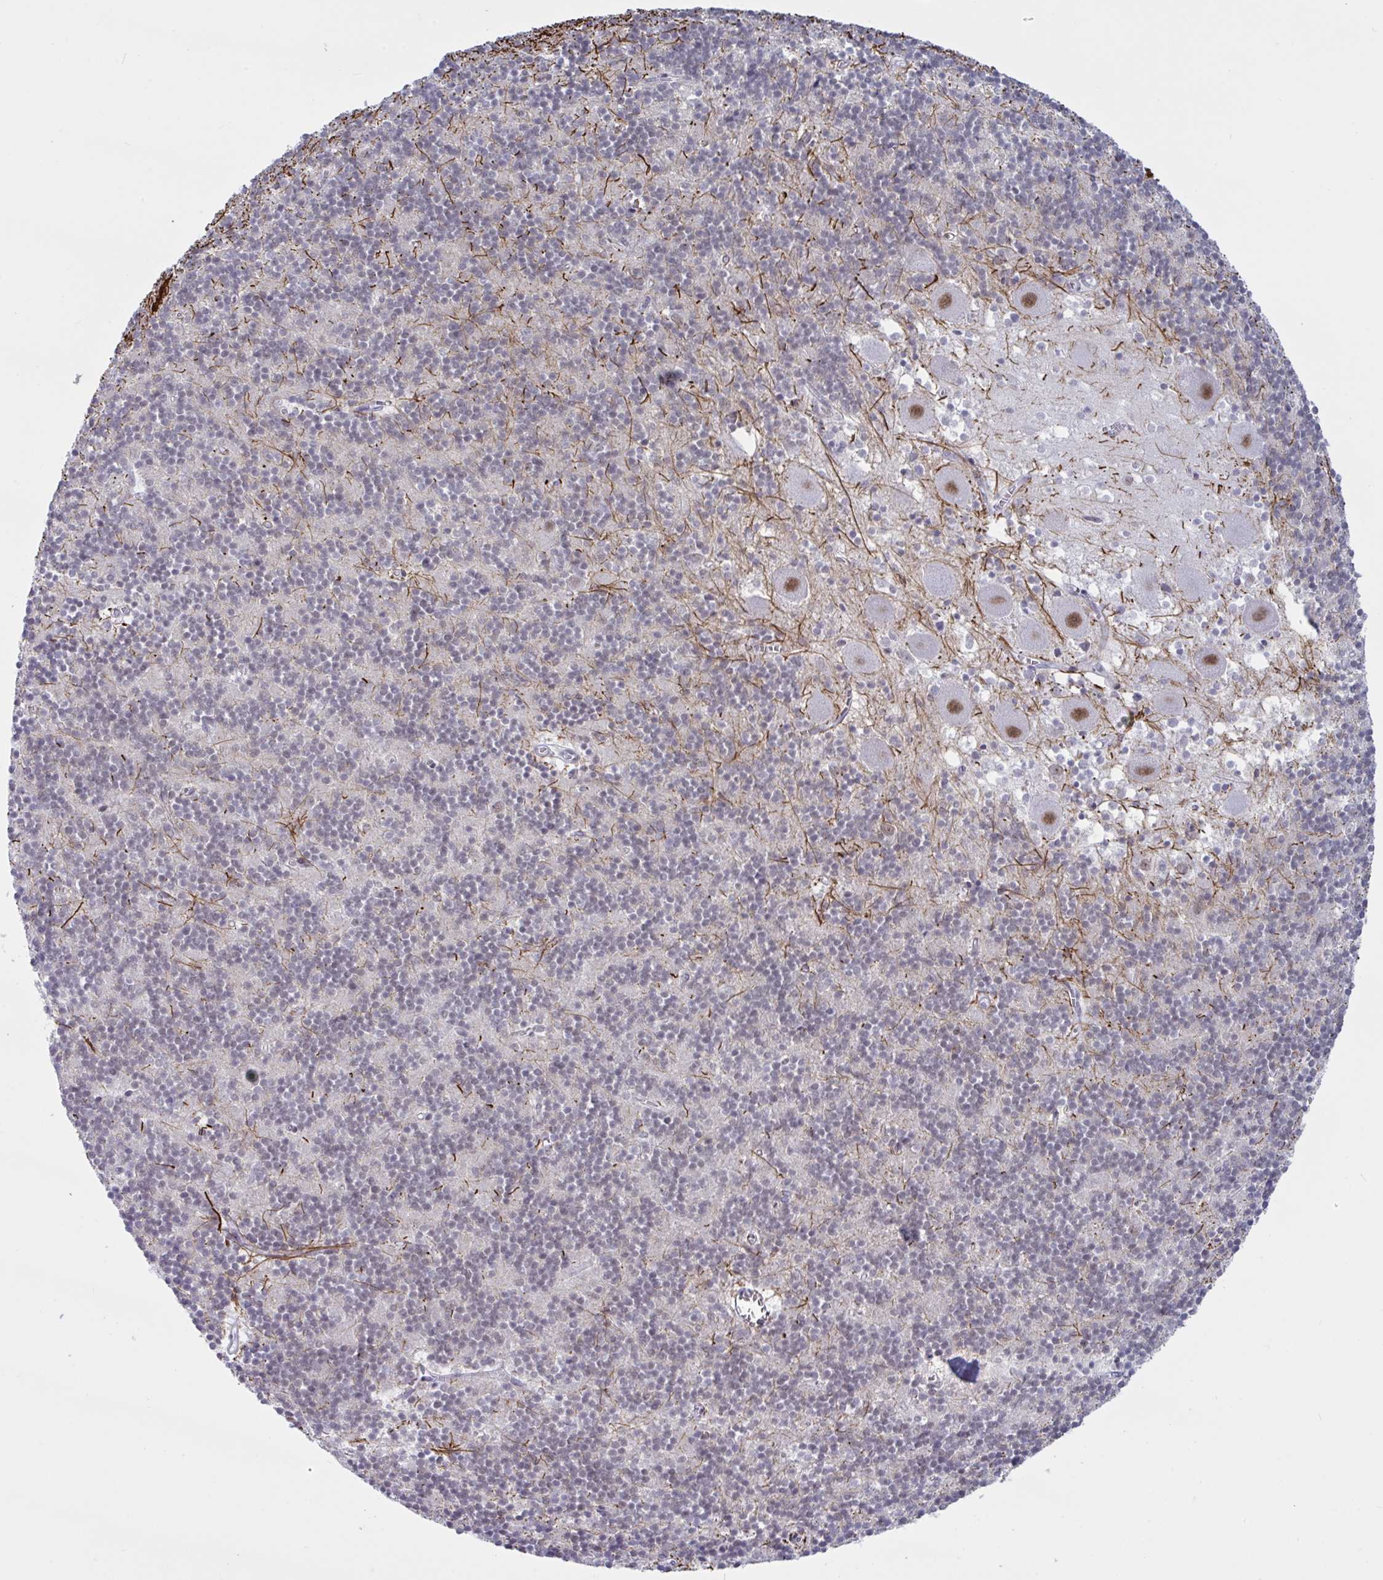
{"staining": {"intensity": "negative", "quantity": "none", "location": "none"}, "tissue": "cerebellum", "cell_type": "Cells in granular layer", "image_type": "normal", "snomed": [{"axis": "morphology", "description": "Normal tissue, NOS"}, {"axis": "topography", "description": "Cerebellum"}], "caption": "DAB immunohistochemical staining of benign cerebellum demonstrates no significant staining in cells in granular layer.", "gene": "PPP1R10", "patient": {"sex": "male", "age": 54}}